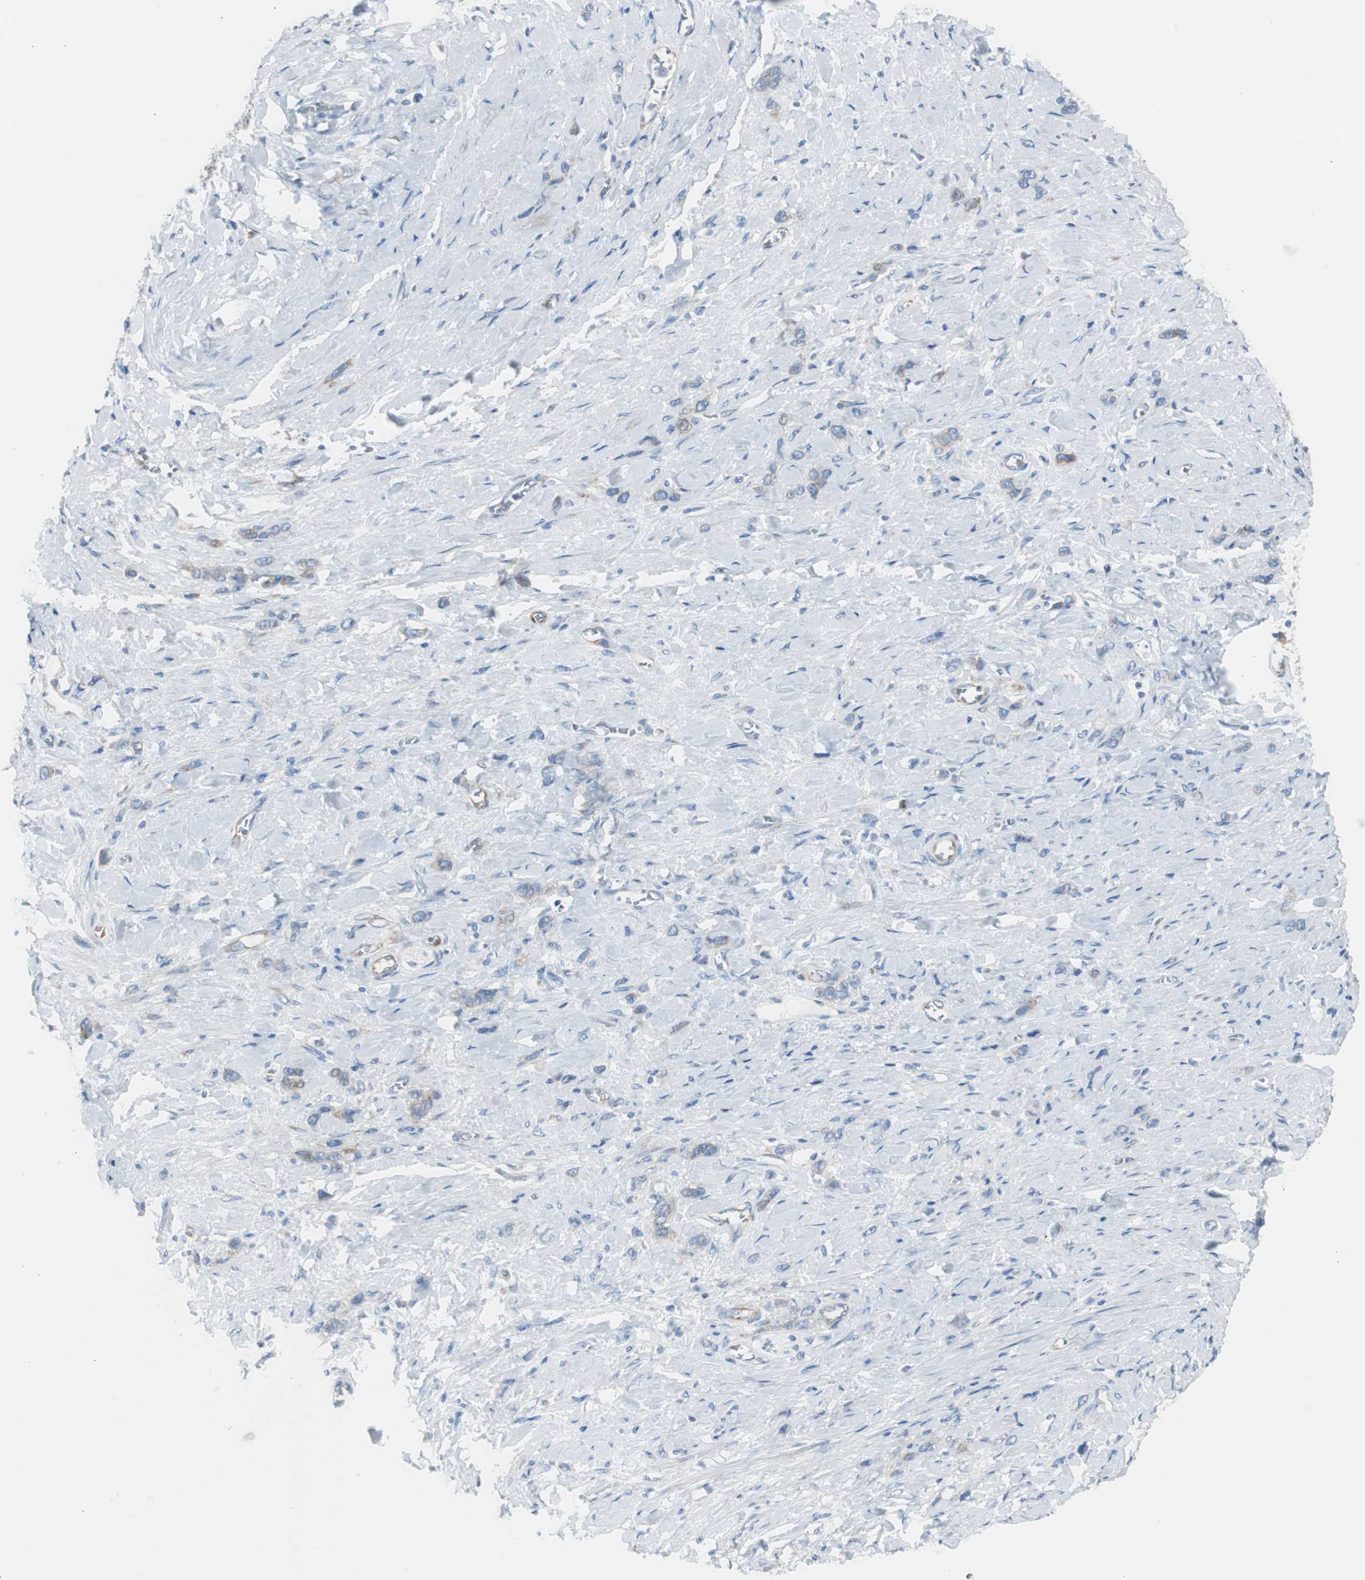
{"staining": {"intensity": "weak", "quantity": ">75%", "location": "cytoplasmic/membranous"}, "tissue": "stomach cancer", "cell_type": "Tumor cells", "image_type": "cancer", "snomed": [{"axis": "morphology", "description": "Normal tissue, NOS"}, {"axis": "morphology", "description": "Adenocarcinoma, NOS"}, {"axis": "morphology", "description": "Adenocarcinoma, High grade"}, {"axis": "topography", "description": "Stomach, upper"}, {"axis": "topography", "description": "Stomach"}], "caption": "Human stomach adenocarcinoma stained for a protein (brown) exhibits weak cytoplasmic/membranous positive staining in about >75% of tumor cells.", "gene": "RPS12", "patient": {"sex": "female", "age": 65}}